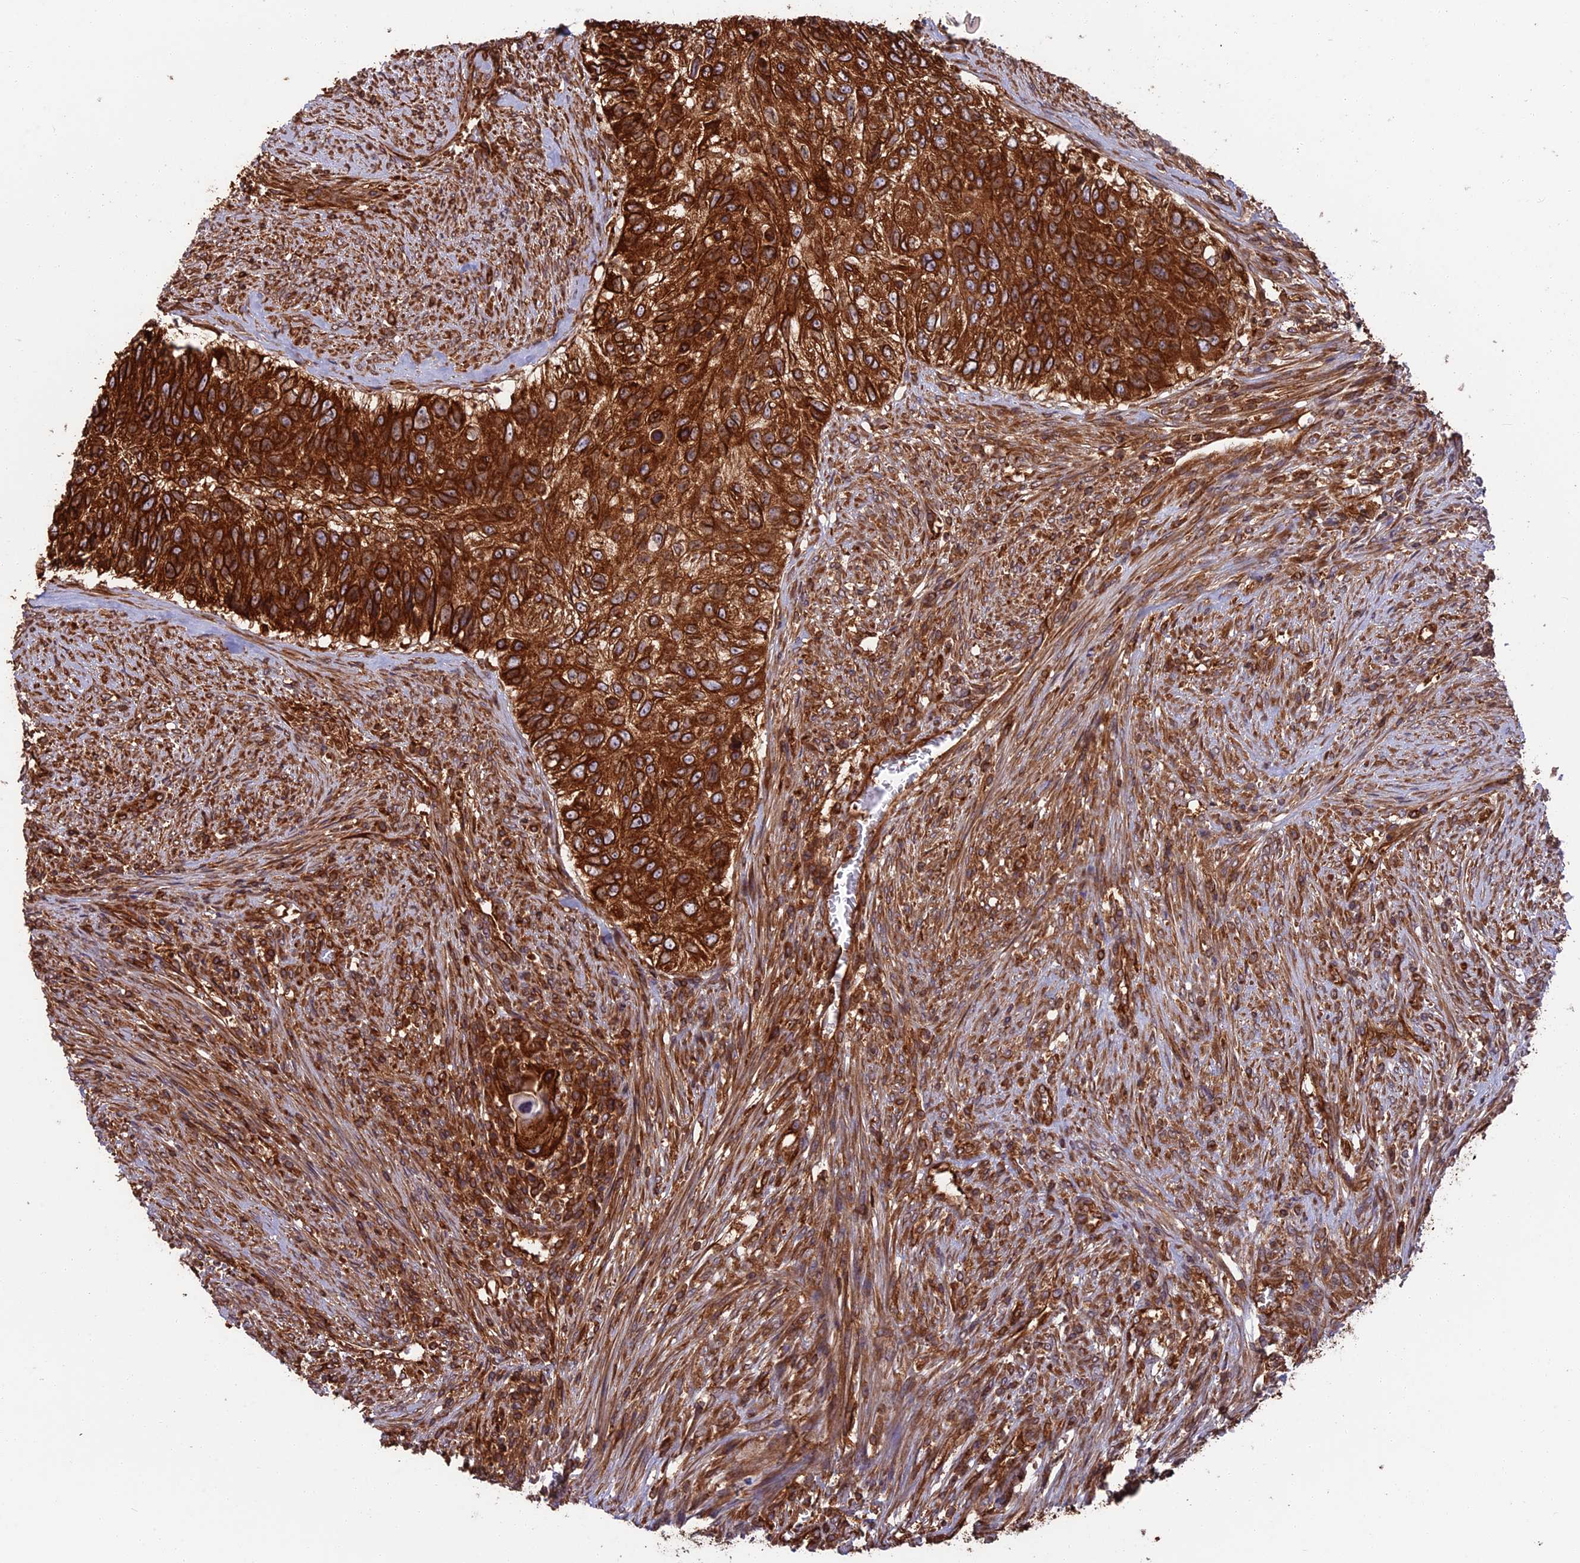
{"staining": {"intensity": "strong", "quantity": ">75%", "location": "cytoplasmic/membranous"}, "tissue": "urothelial cancer", "cell_type": "Tumor cells", "image_type": "cancer", "snomed": [{"axis": "morphology", "description": "Urothelial carcinoma, High grade"}, {"axis": "topography", "description": "Urinary bladder"}], "caption": "High-power microscopy captured an immunohistochemistry (IHC) micrograph of urothelial carcinoma (high-grade), revealing strong cytoplasmic/membranous staining in approximately >75% of tumor cells. Using DAB (brown) and hematoxylin (blue) stains, captured at high magnification using brightfield microscopy.", "gene": "WDR1", "patient": {"sex": "female", "age": 60}}